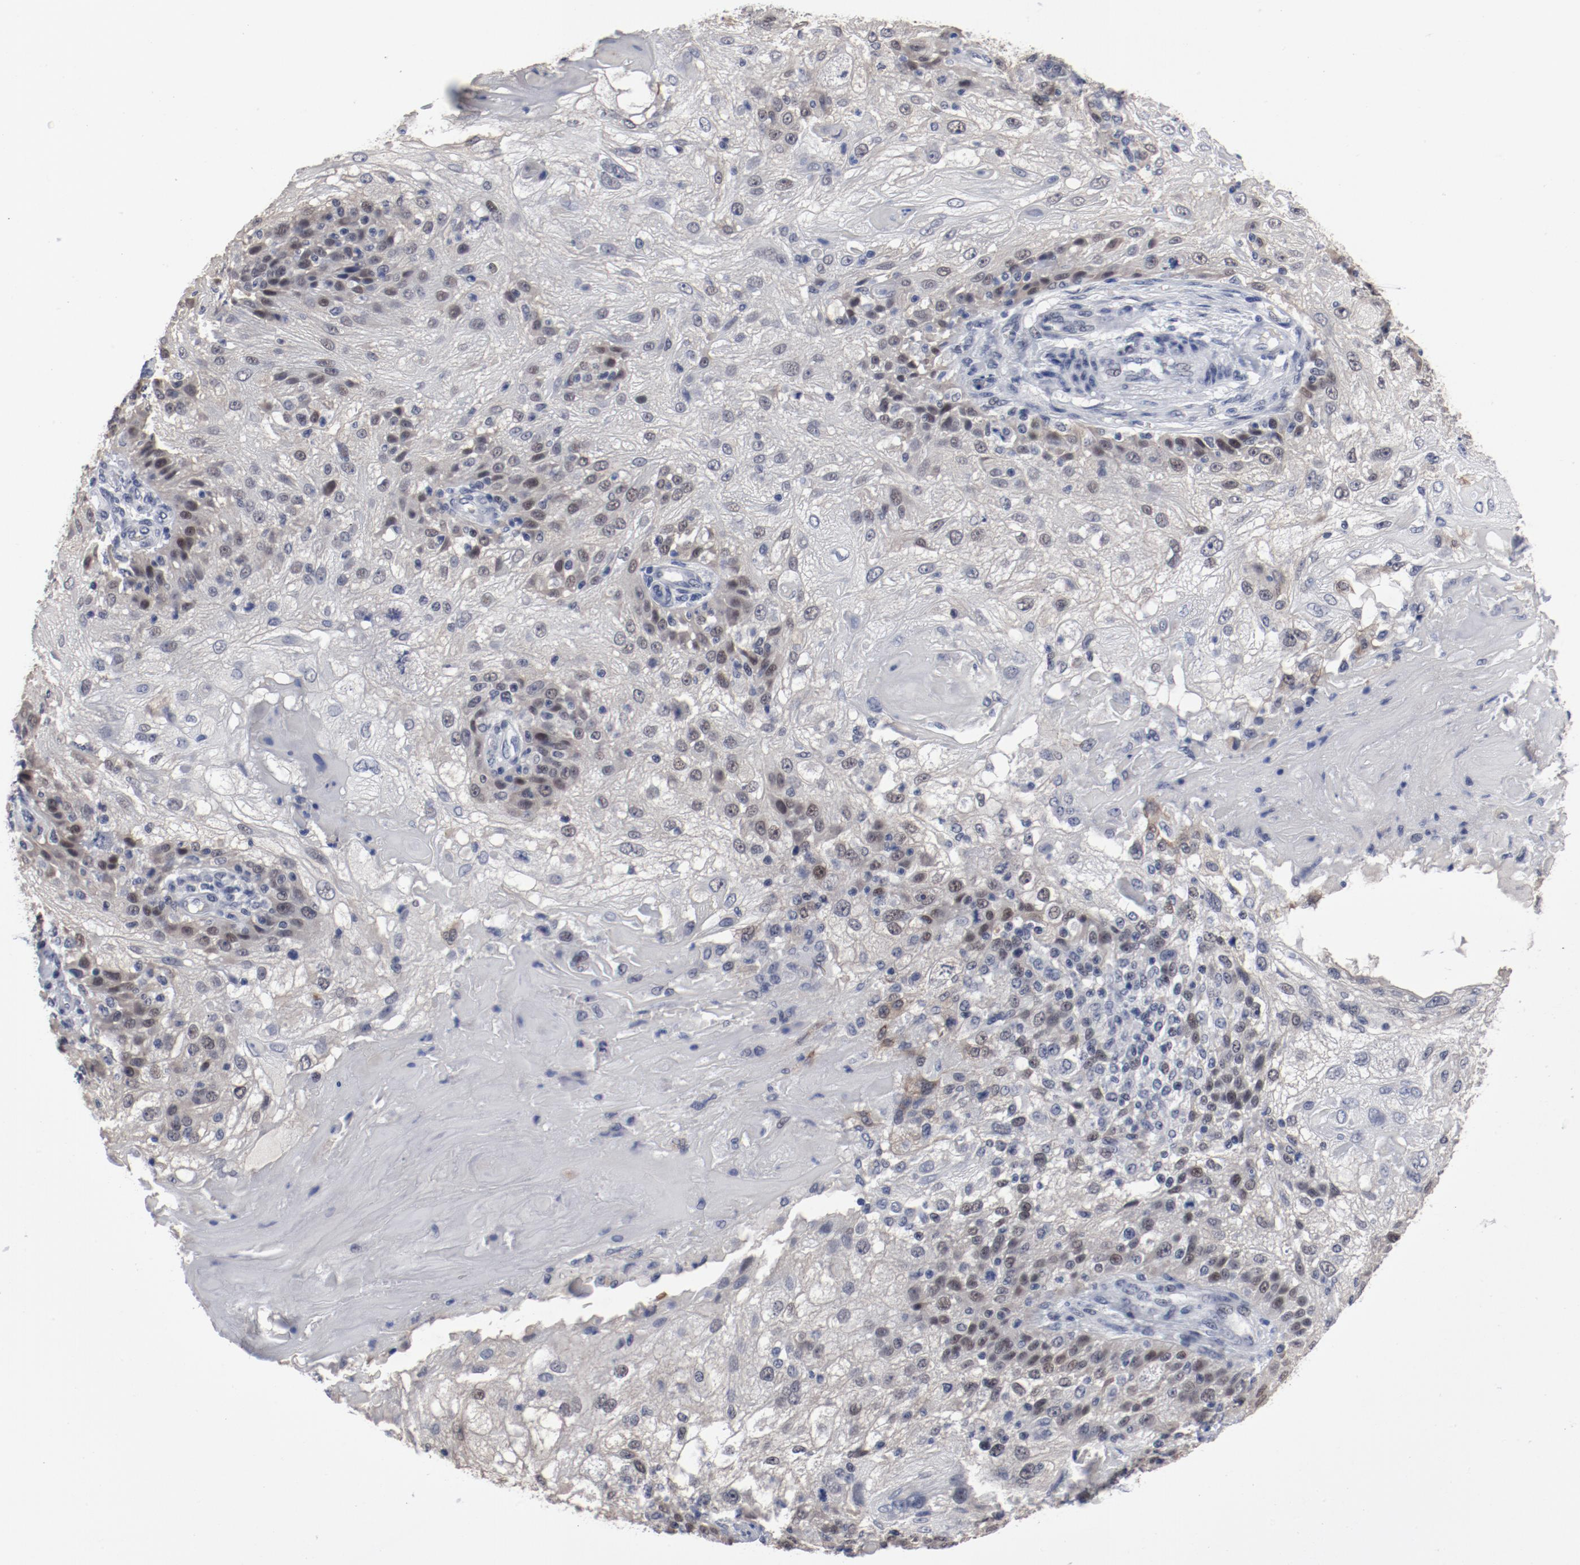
{"staining": {"intensity": "weak", "quantity": "<25%", "location": "nuclear"}, "tissue": "skin cancer", "cell_type": "Tumor cells", "image_type": "cancer", "snomed": [{"axis": "morphology", "description": "Normal tissue, NOS"}, {"axis": "morphology", "description": "Squamous cell carcinoma, NOS"}, {"axis": "topography", "description": "Skin"}], "caption": "A high-resolution micrograph shows IHC staining of squamous cell carcinoma (skin), which displays no significant positivity in tumor cells.", "gene": "ANKLE2", "patient": {"sex": "female", "age": 83}}